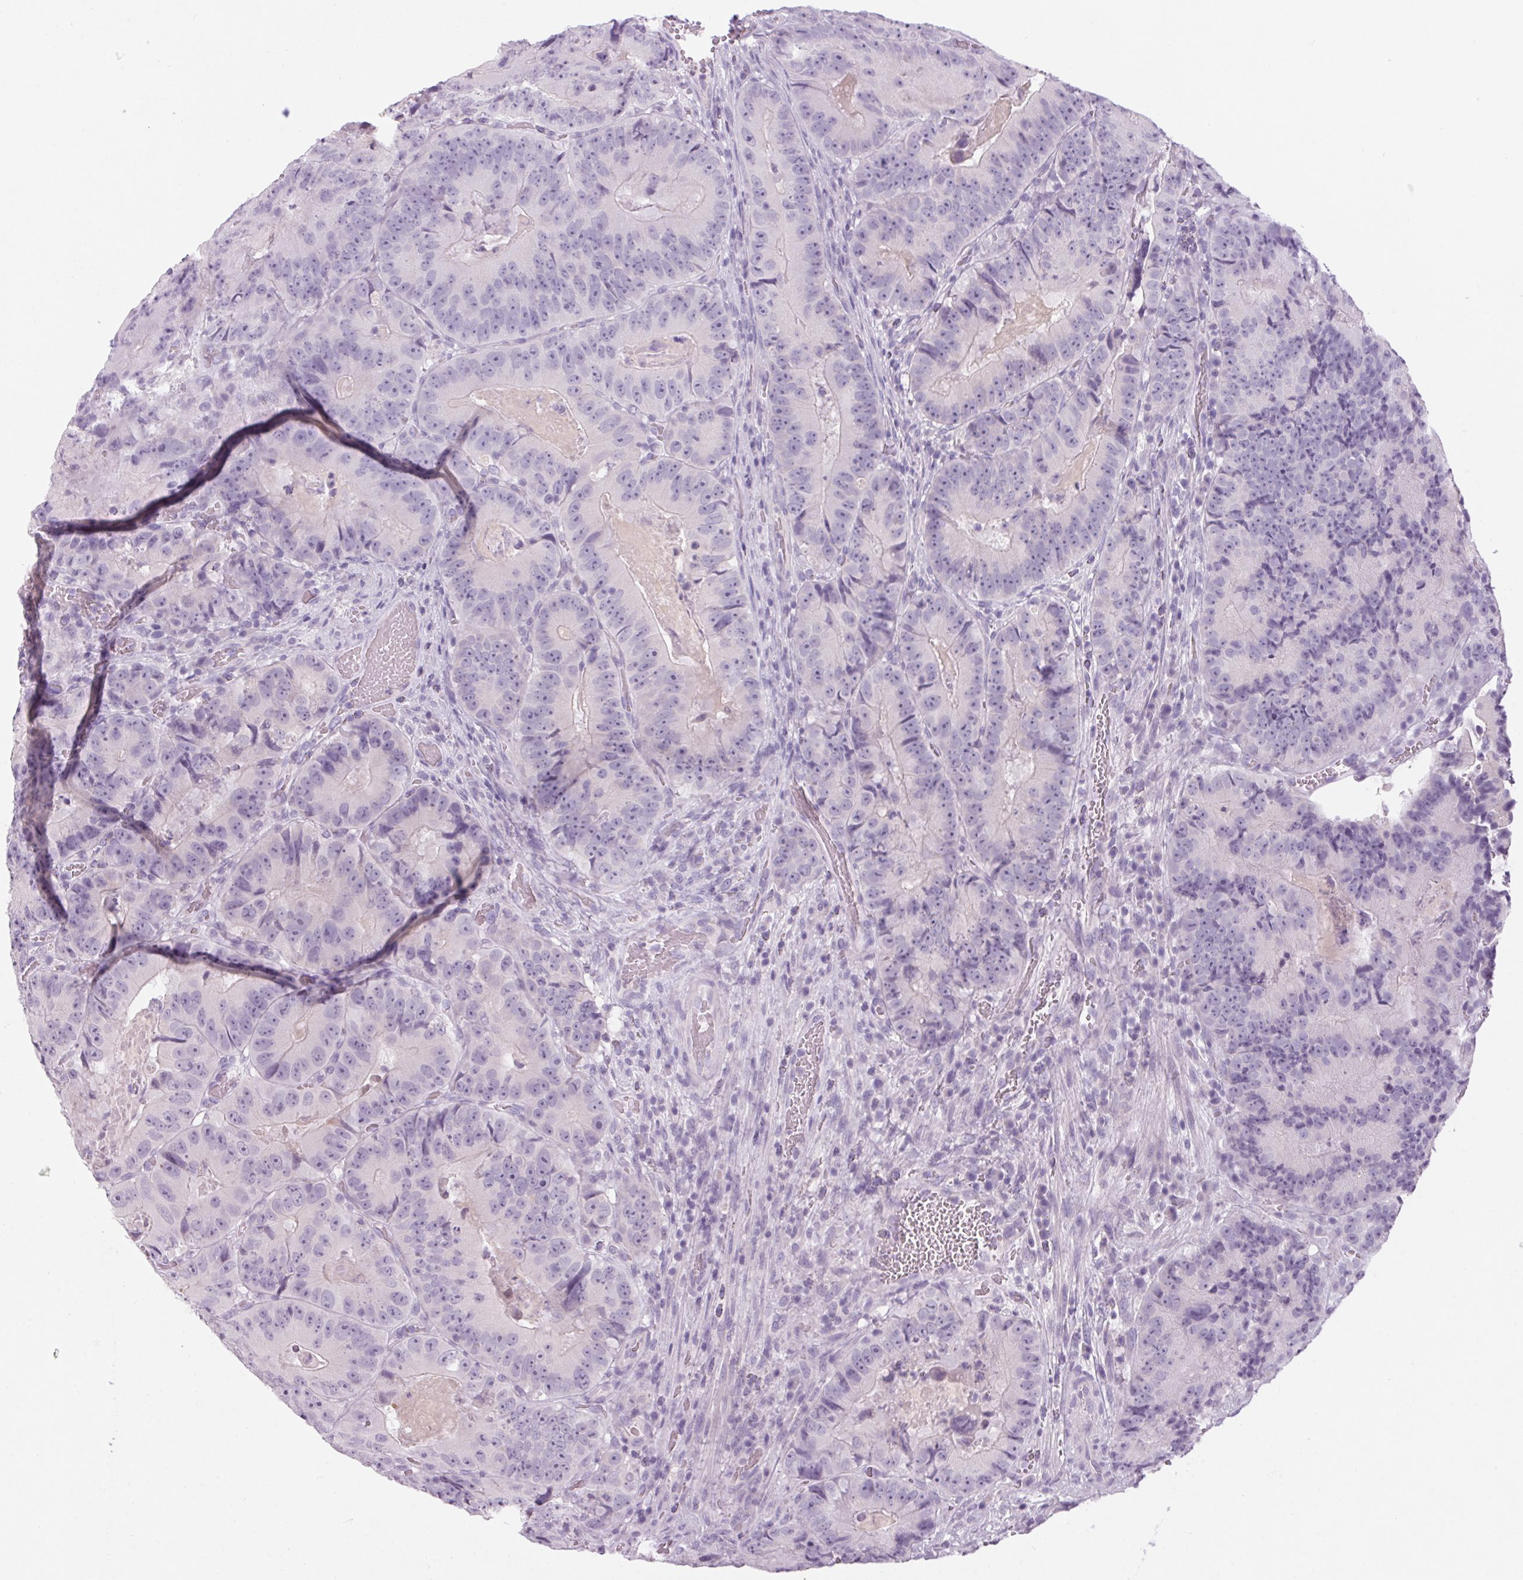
{"staining": {"intensity": "negative", "quantity": "none", "location": "none"}, "tissue": "colorectal cancer", "cell_type": "Tumor cells", "image_type": "cancer", "snomed": [{"axis": "morphology", "description": "Adenocarcinoma, NOS"}, {"axis": "topography", "description": "Colon"}], "caption": "IHC of colorectal cancer (adenocarcinoma) demonstrates no expression in tumor cells.", "gene": "RPTN", "patient": {"sex": "female", "age": 86}}